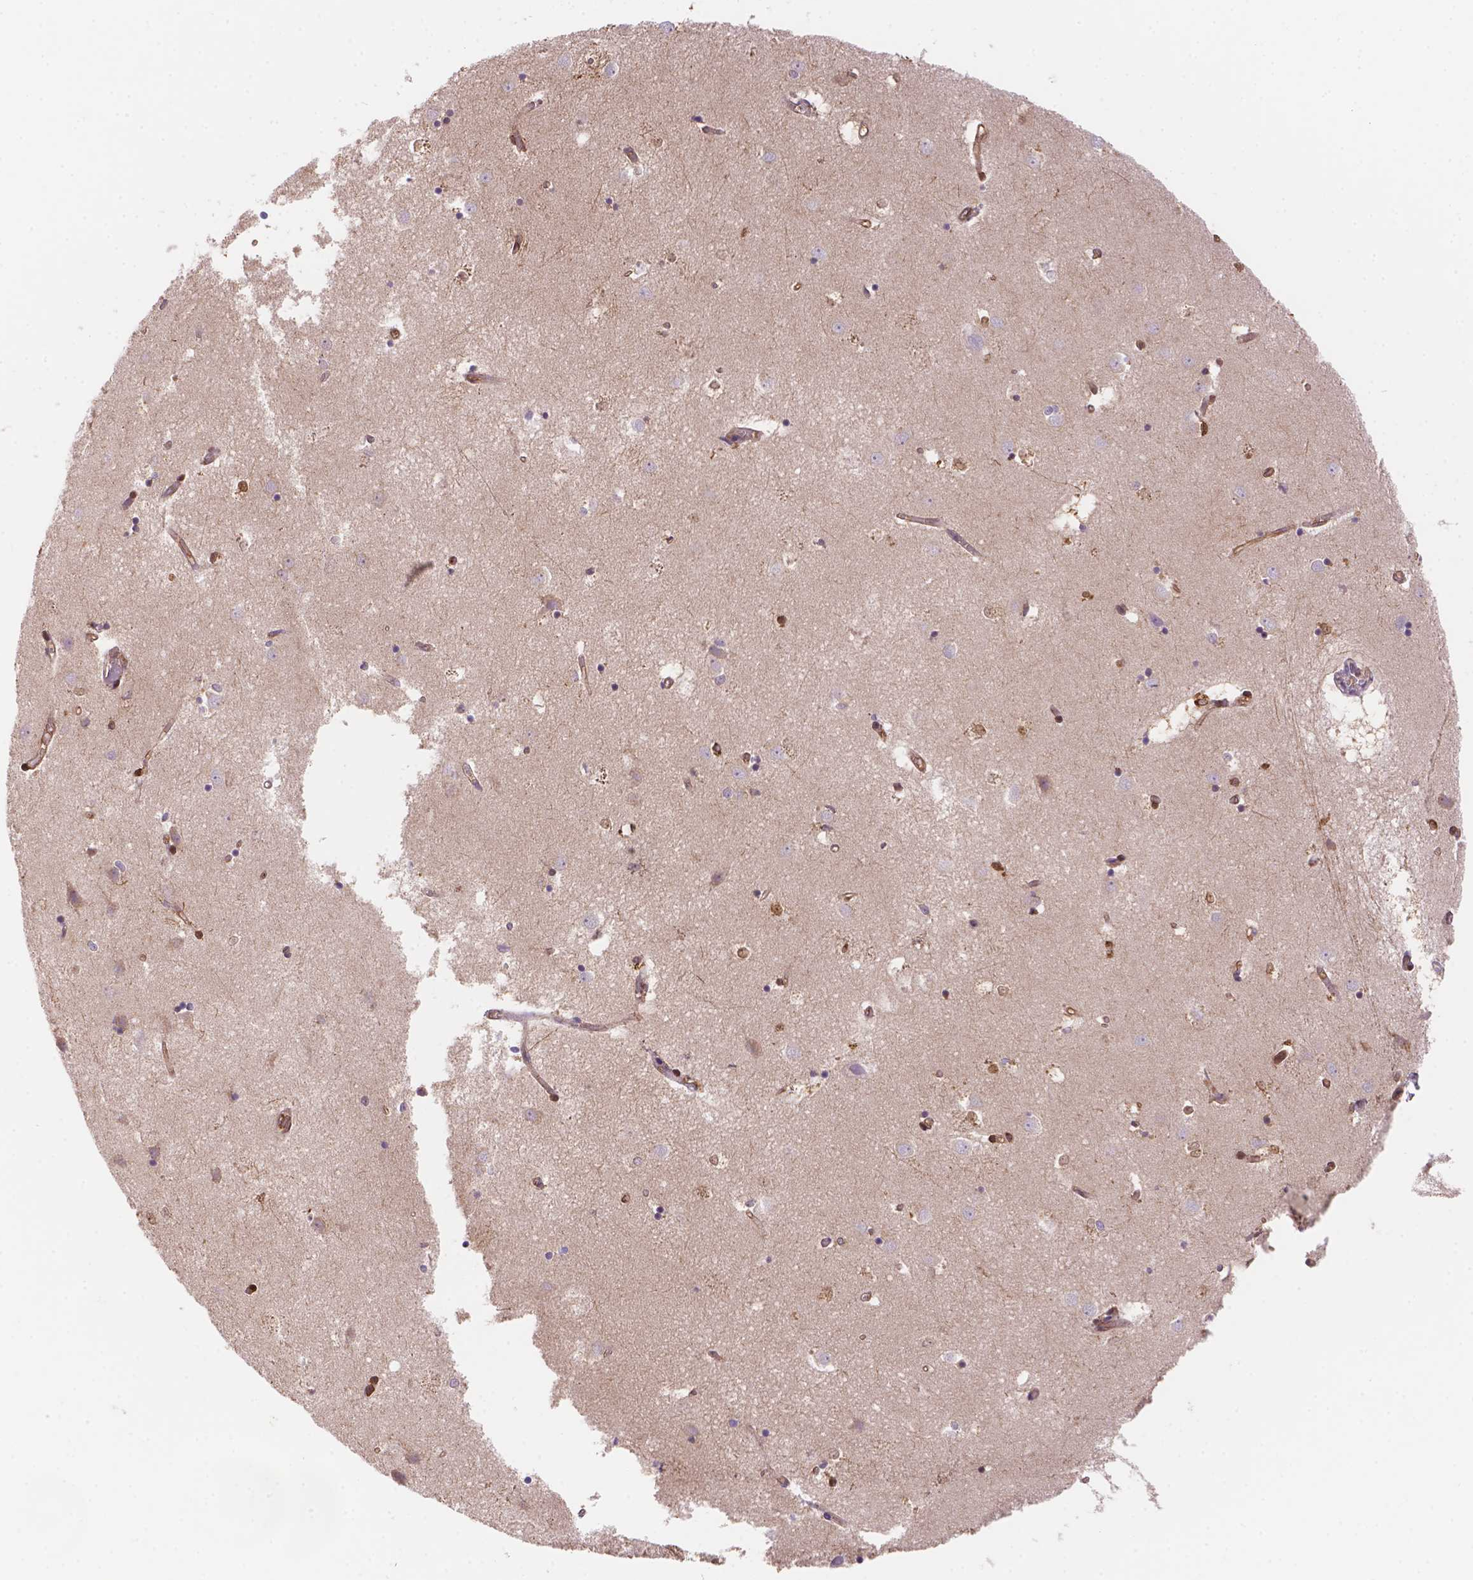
{"staining": {"intensity": "negative", "quantity": "none", "location": "none"}, "tissue": "caudate", "cell_type": "Glial cells", "image_type": "normal", "snomed": [{"axis": "morphology", "description": "Normal tissue, NOS"}, {"axis": "topography", "description": "Lateral ventricle wall"}], "caption": "Micrograph shows no significant protein expression in glial cells of normal caudate. (DAB immunohistochemistry, high magnification).", "gene": "DMWD", "patient": {"sex": "male", "age": 54}}